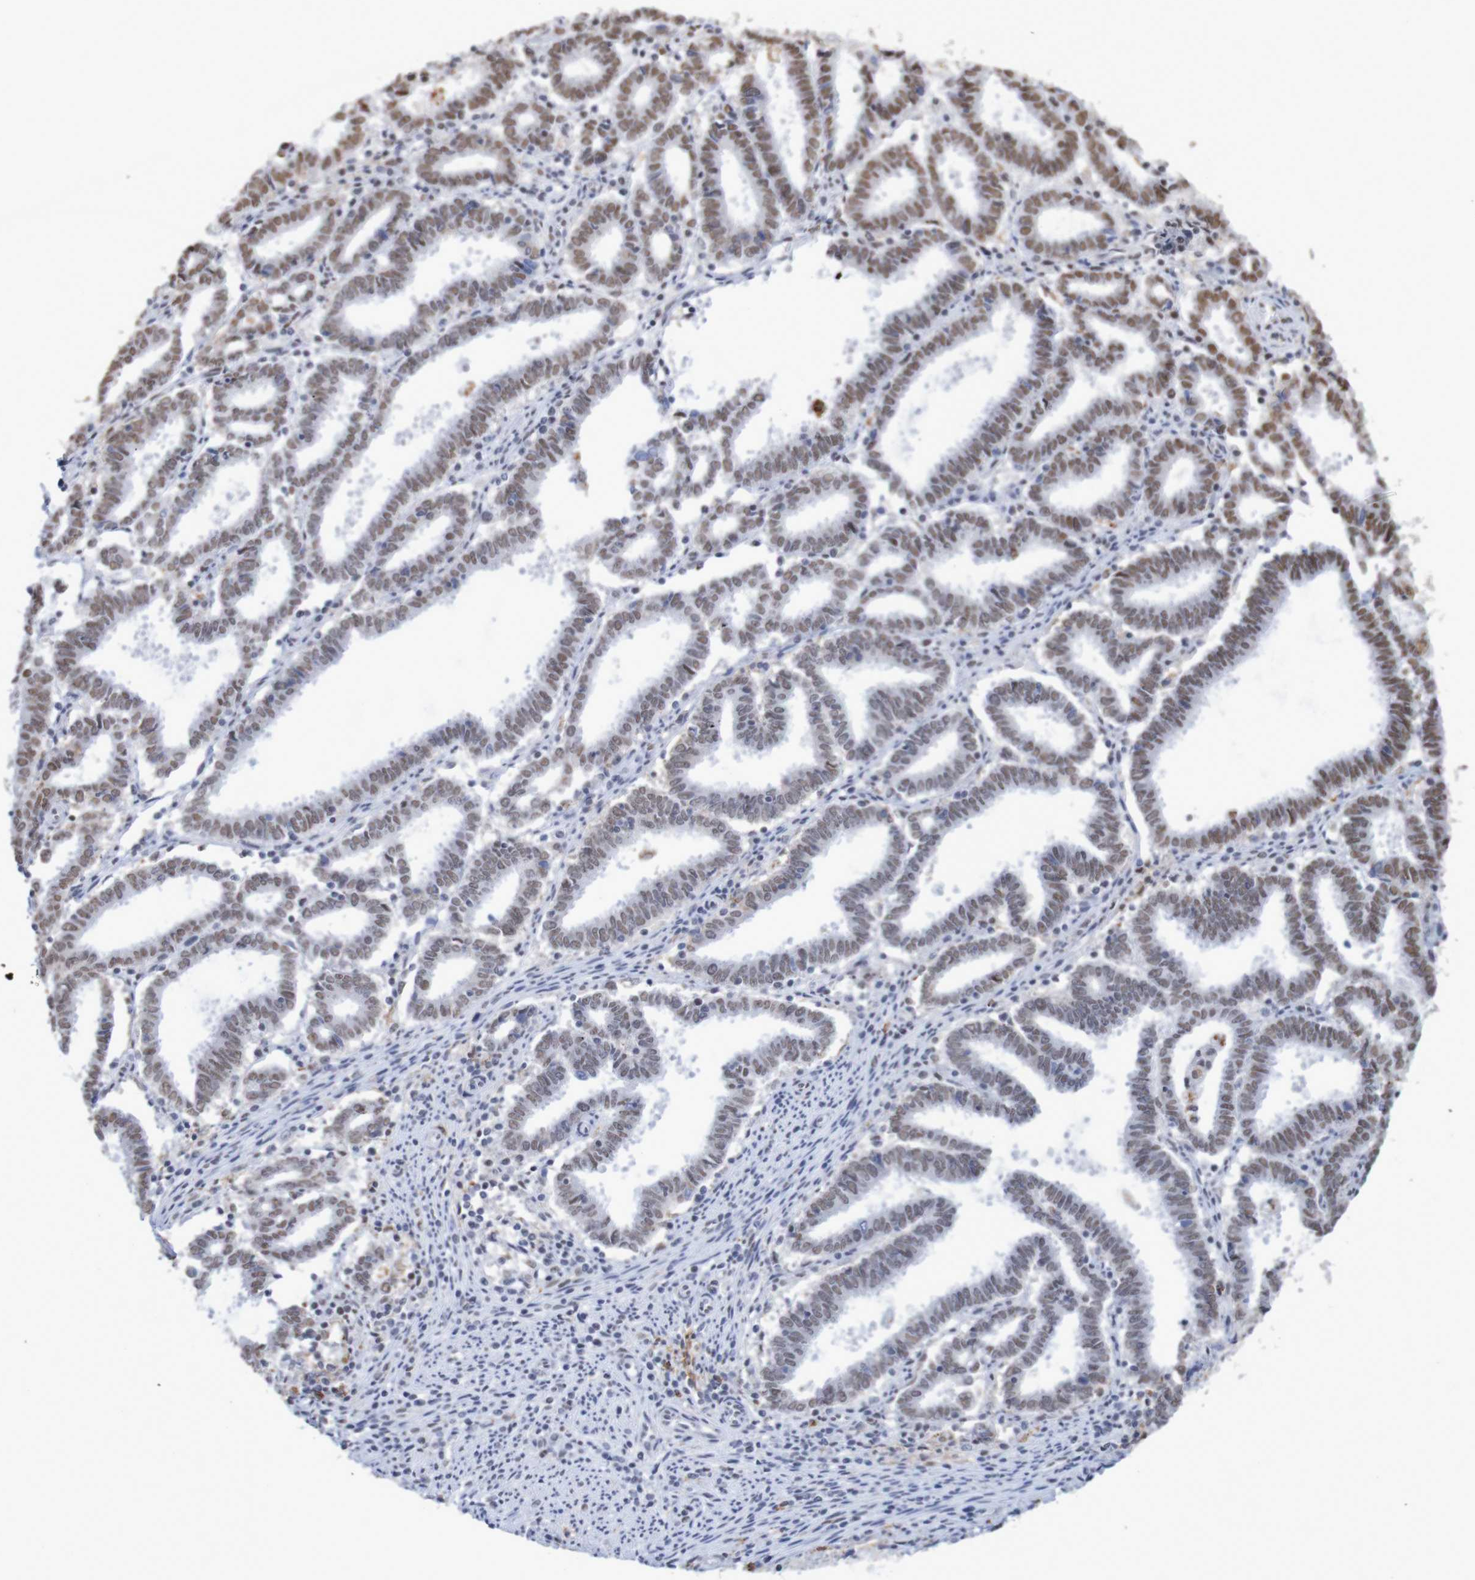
{"staining": {"intensity": "moderate", "quantity": ">75%", "location": "nuclear"}, "tissue": "endometrial cancer", "cell_type": "Tumor cells", "image_type": "cancer", "snomed": [{"axis": "morphology", "description": "Adenocarcinoma, NOS"}, {"axis": "topography", "description": "Uterus"}], "caption": "Adenocarcinoma (endometrial) stained with DAB immunohistochemistry (IHC) demonstrates medium levels of moderate nuclear expression in about >75% of tumor cells. The protein is stained brown, and the nuclei are stained in blue (DAB IHC with brightfield microscopy, high magnification).", "gene": "MRTFB", "patient": {"sex": "female", "age": 83}}